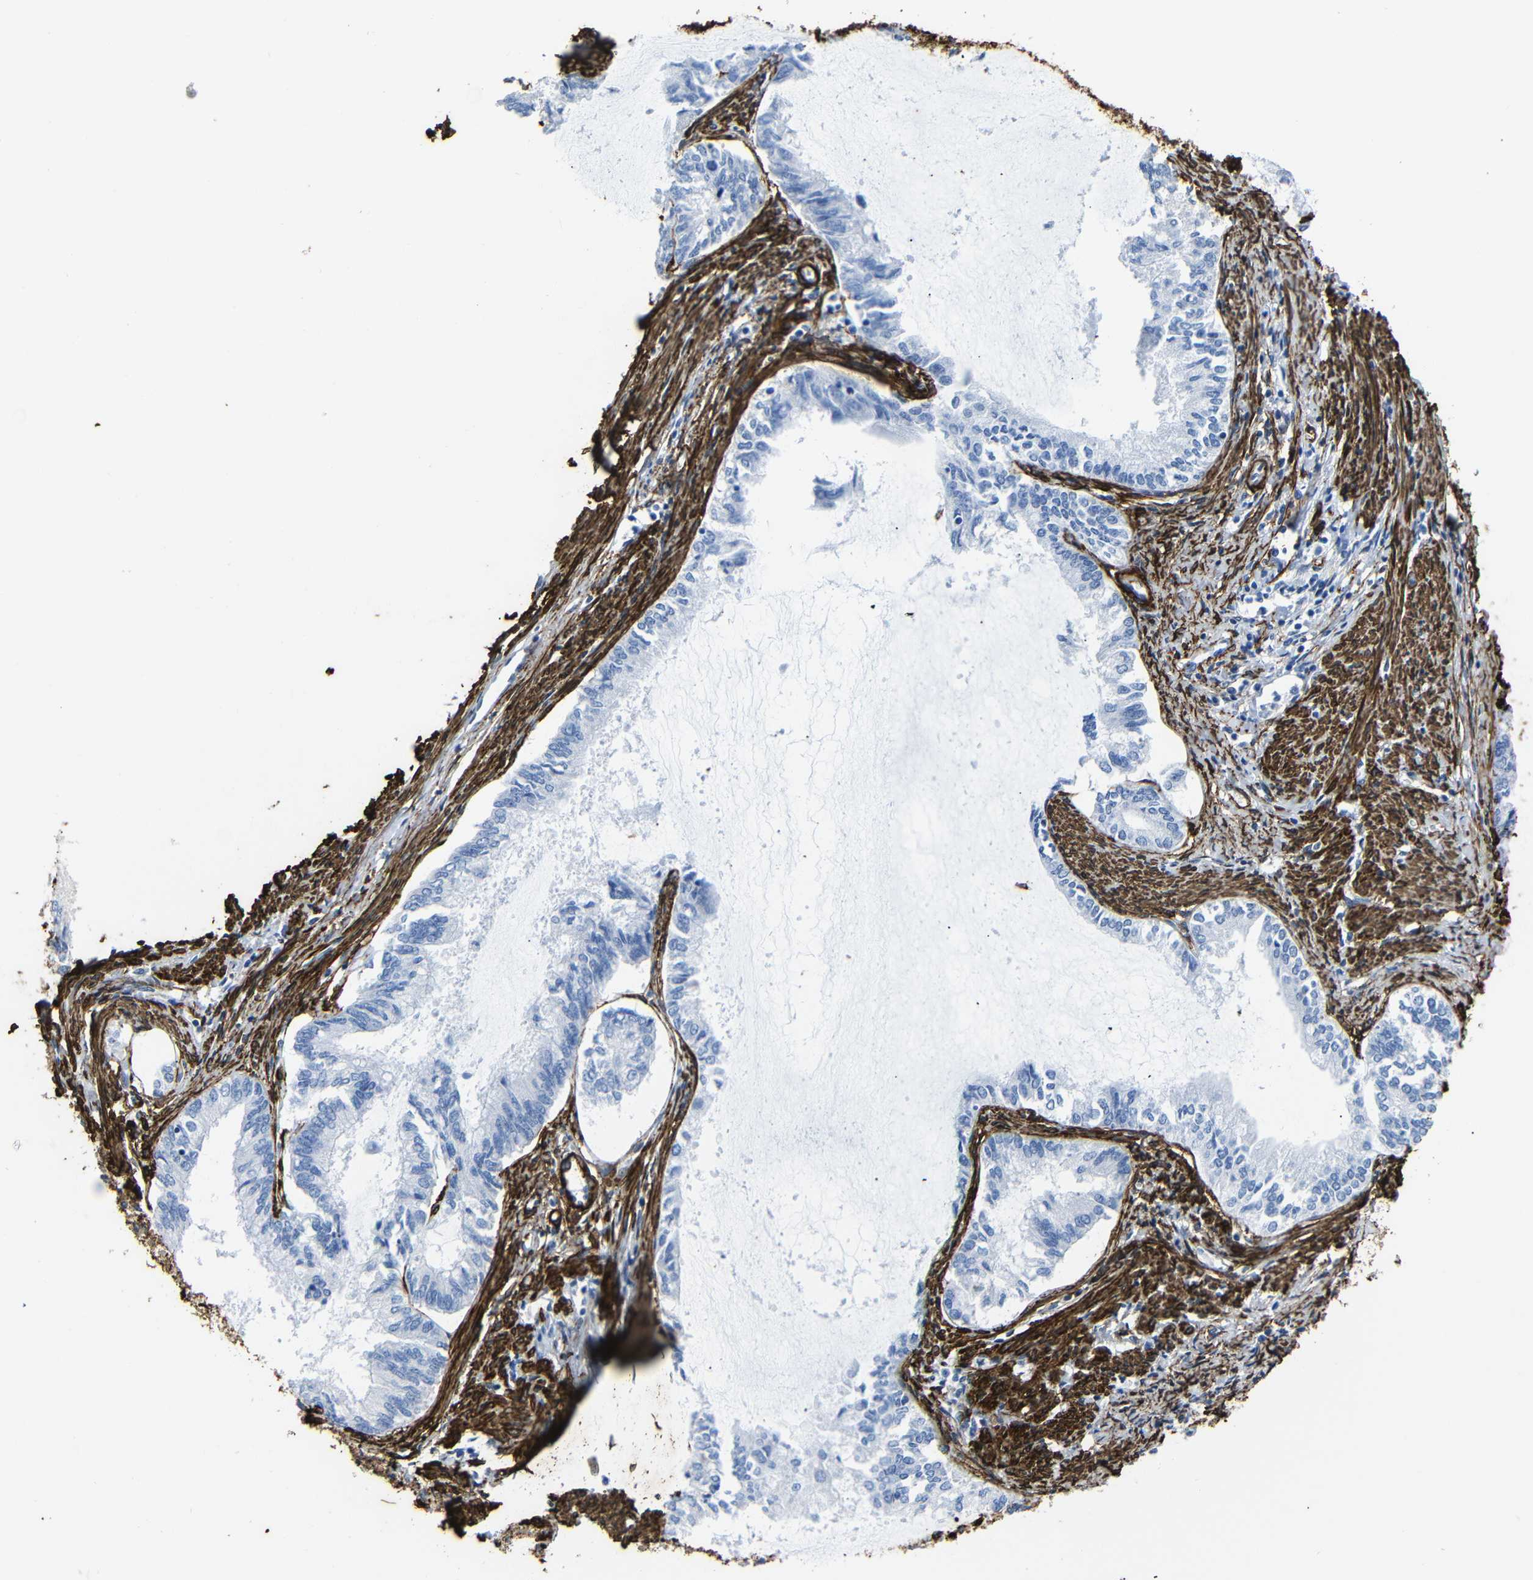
{"staining": {"intensity": "negative", "quantity": "none", "location": "none"}, "tissue": "endometrial cancer", "cell_type": "Tumor cells", "image_type": "cancer", "snomed": [{"axis": "morphology", "description": "Adenocarcinoma, NOS"}, {"axis": "topography", "description": "Endometrium"}], "caption": "Adenocarcinoma (endometrial) was stained to show a protein in brown. There is no significant staining in tumor cells. (IHC, brightfield microscopy, high magnification).", "gene": "ACTA2", "patient": {"sex": "female", "age": 86}}